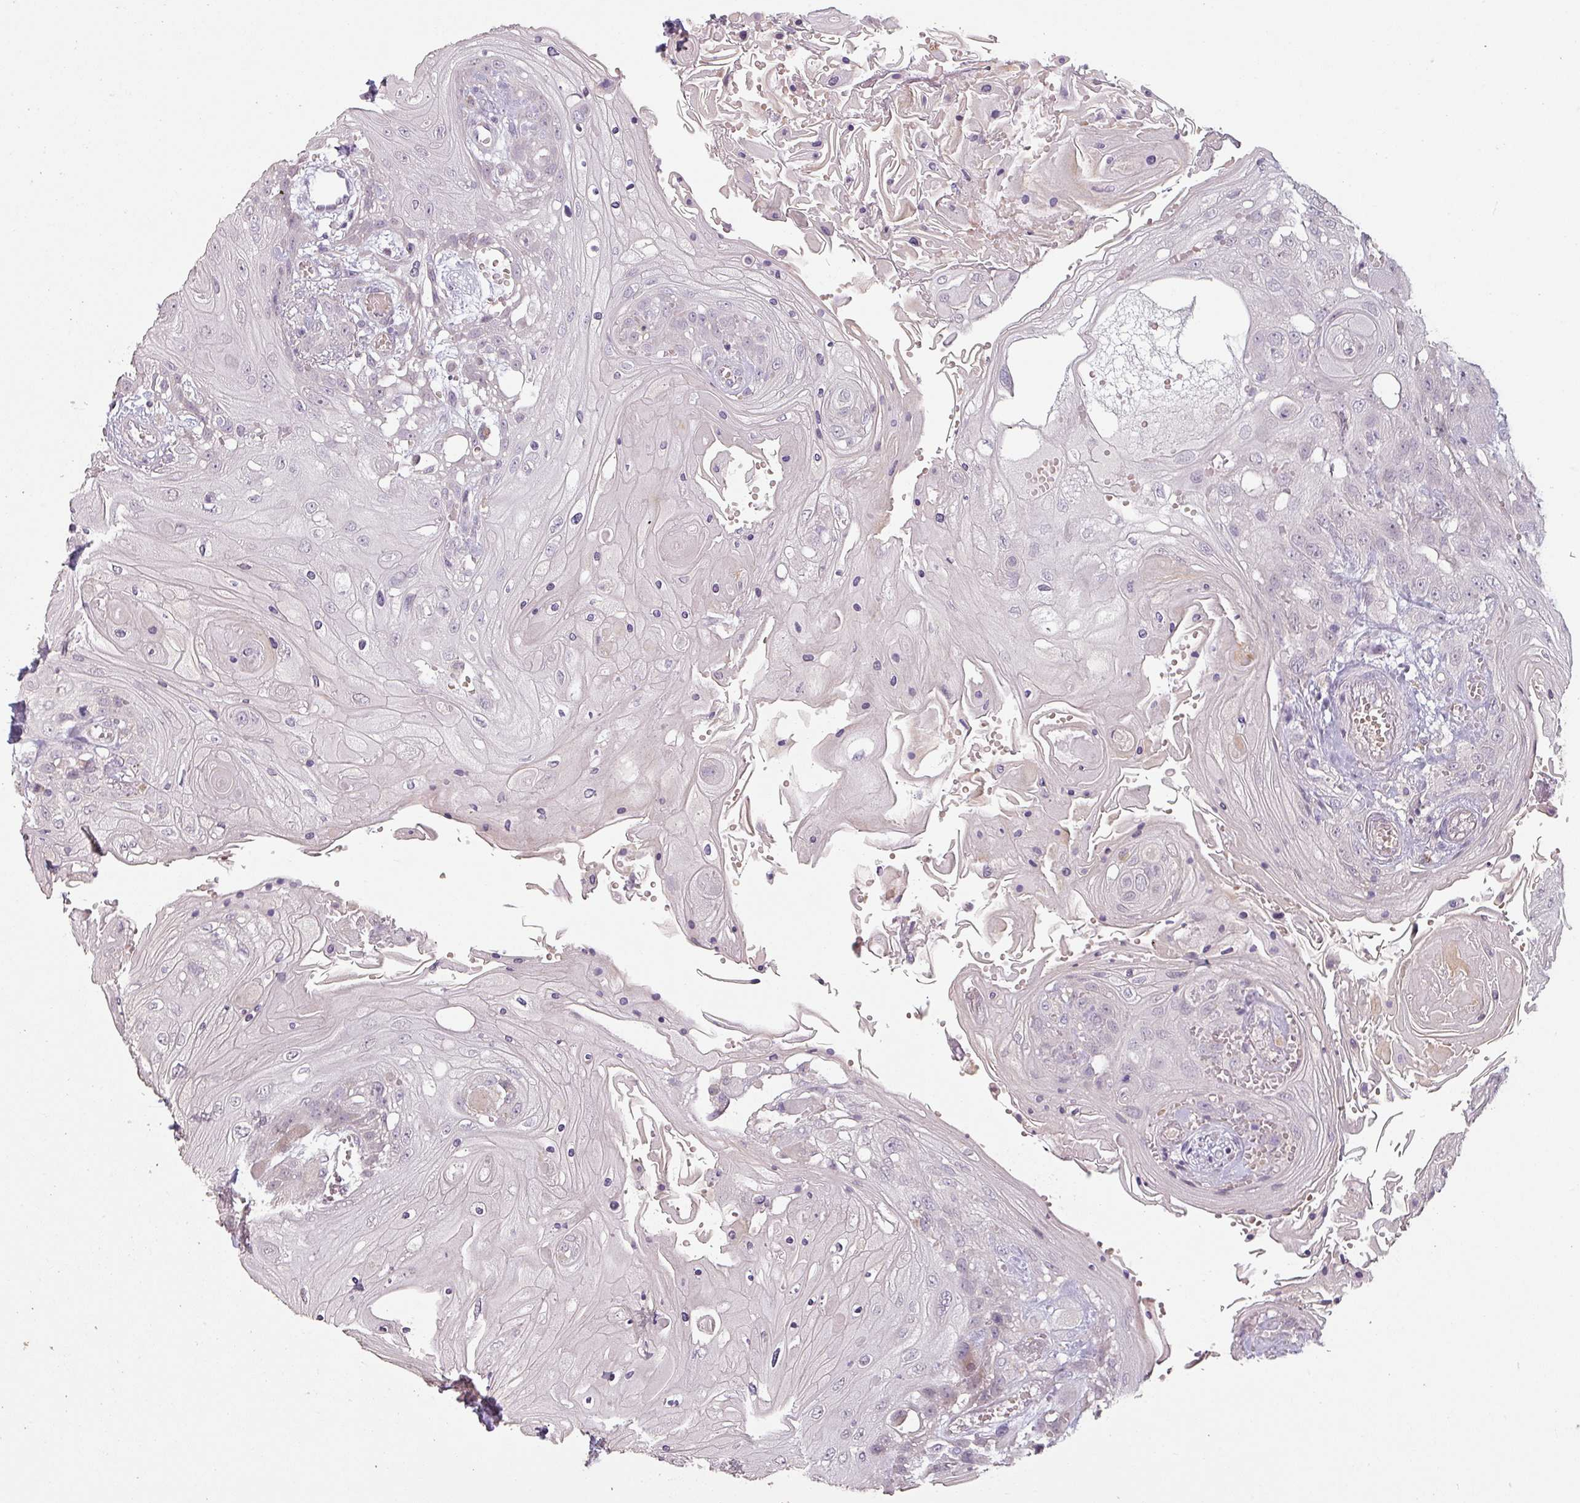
{"staining": {"intensity": "negative", "quantity": "none", "location": "none"}, "tissue": "head and neck cancer", "cell_type": "Tumor cells", "image_type": "cancer", "snomed": [{"axis": "morphology", "description": "Squamous cell carcinoma, NOS"}, {"axis": "topography", "description": "Head-Neck"}], "caption": "The immunohistochemistry (IHC) histopathology image has no significant staining in tumor cells of head and neck cancer tissue. (DAB immunohistochemistry with hematoxylin counter stain).", "gene": "LYPLA1", "patient": {"sex": "female", "age": 43}}